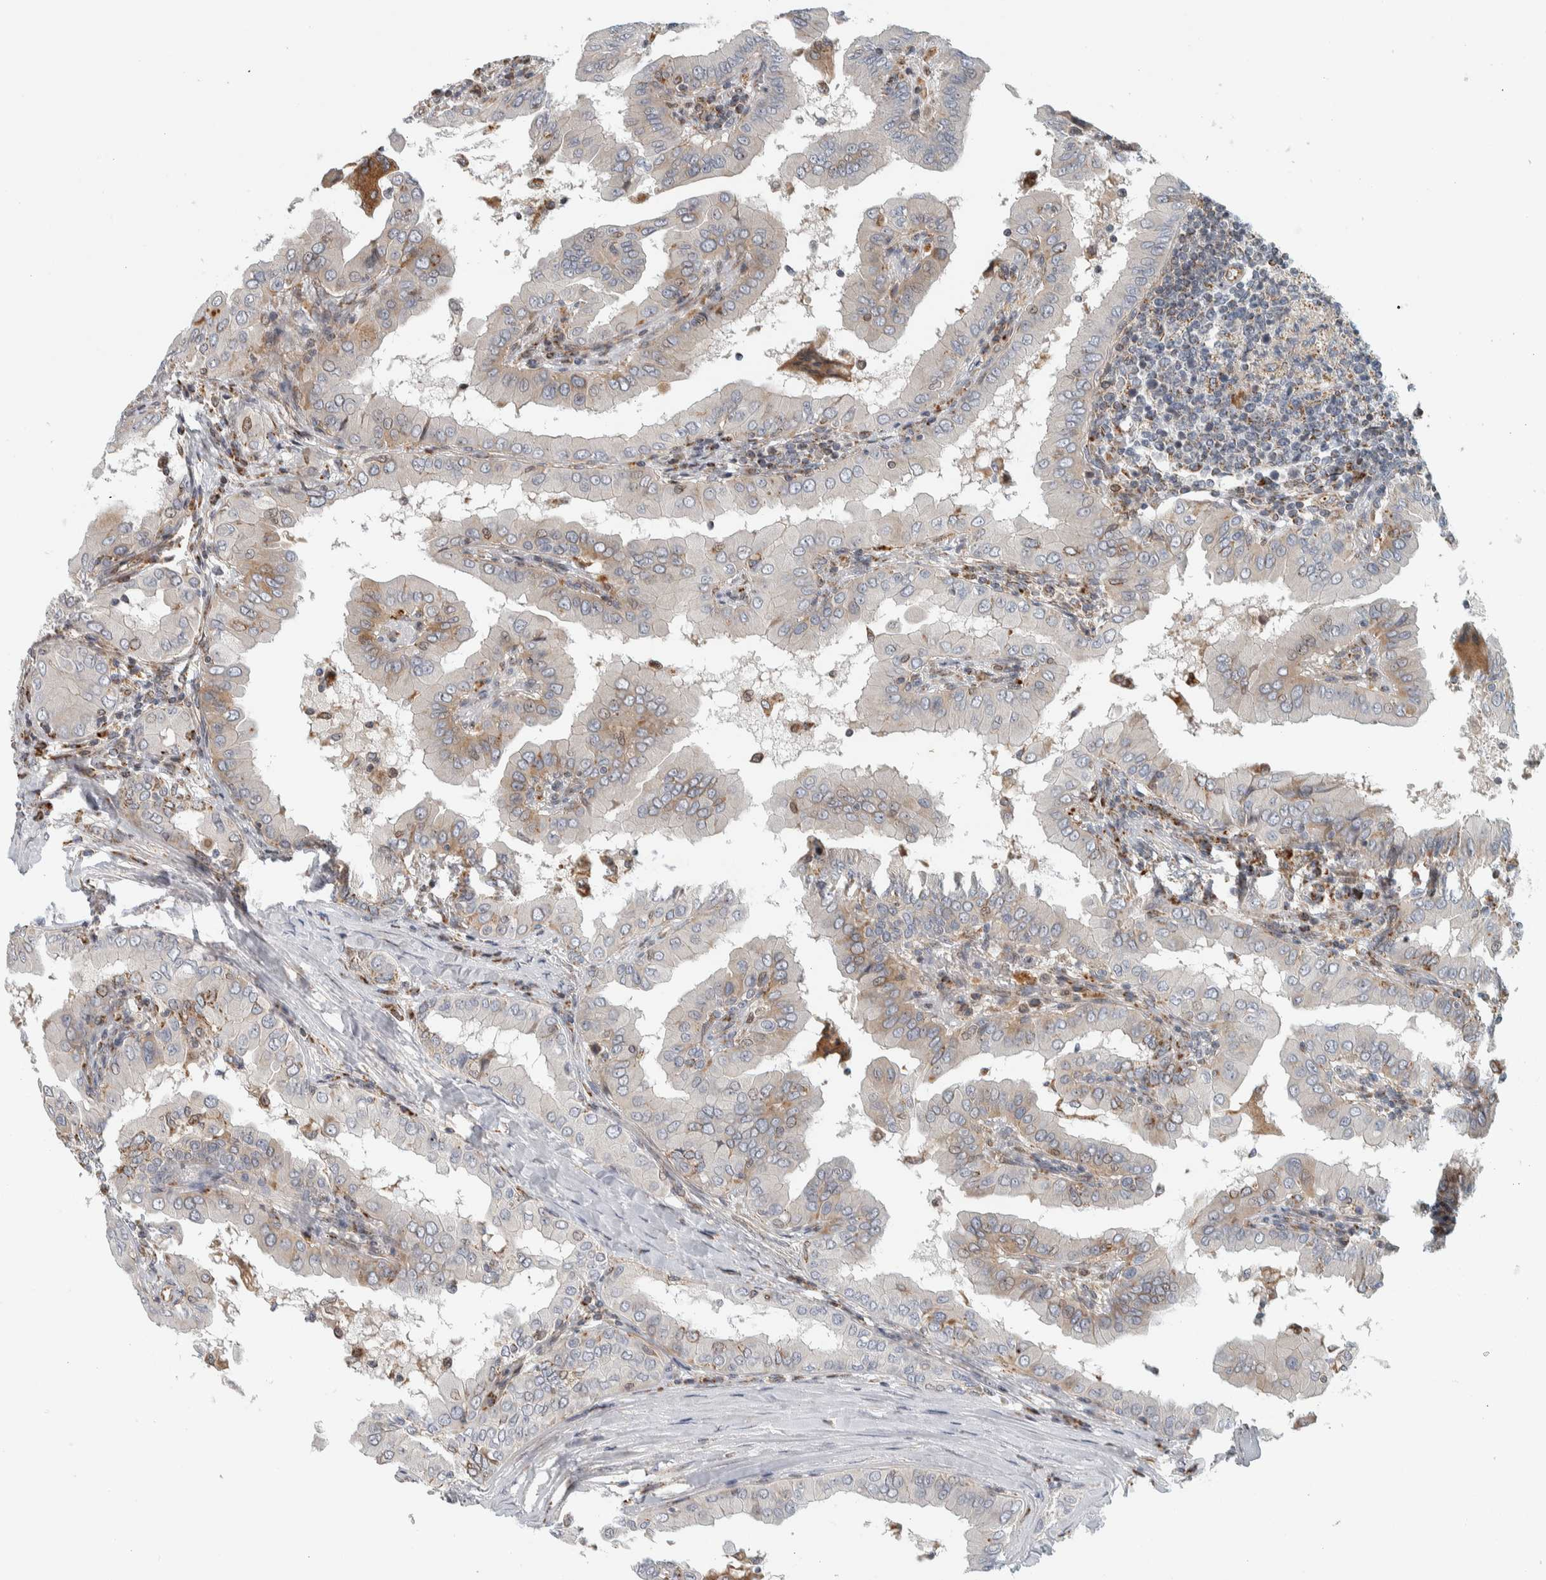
{"staining": {"intensity": "moderate", "quantity": "<25%", "location": "cytoplasmic/membranous"}, "tissue": "thyroid cancer", "cell_type": "Tumor cells", "image_type": "cancer", "snomed": [{"axis": "morphology", "description": "Papillary adenocarcinoma, NOS"}, {"axis": "topography", "description": "Thyroid gland"}], "caption": "This is an image of immunohistochemistry staining of thyroid cancer (papillary adenocarcinoma), which shows moderate staining in the cytoplasmic/membranous of tumor cells.", "gene": "AFP", "patient": {"sex": "male", "age": 33}}